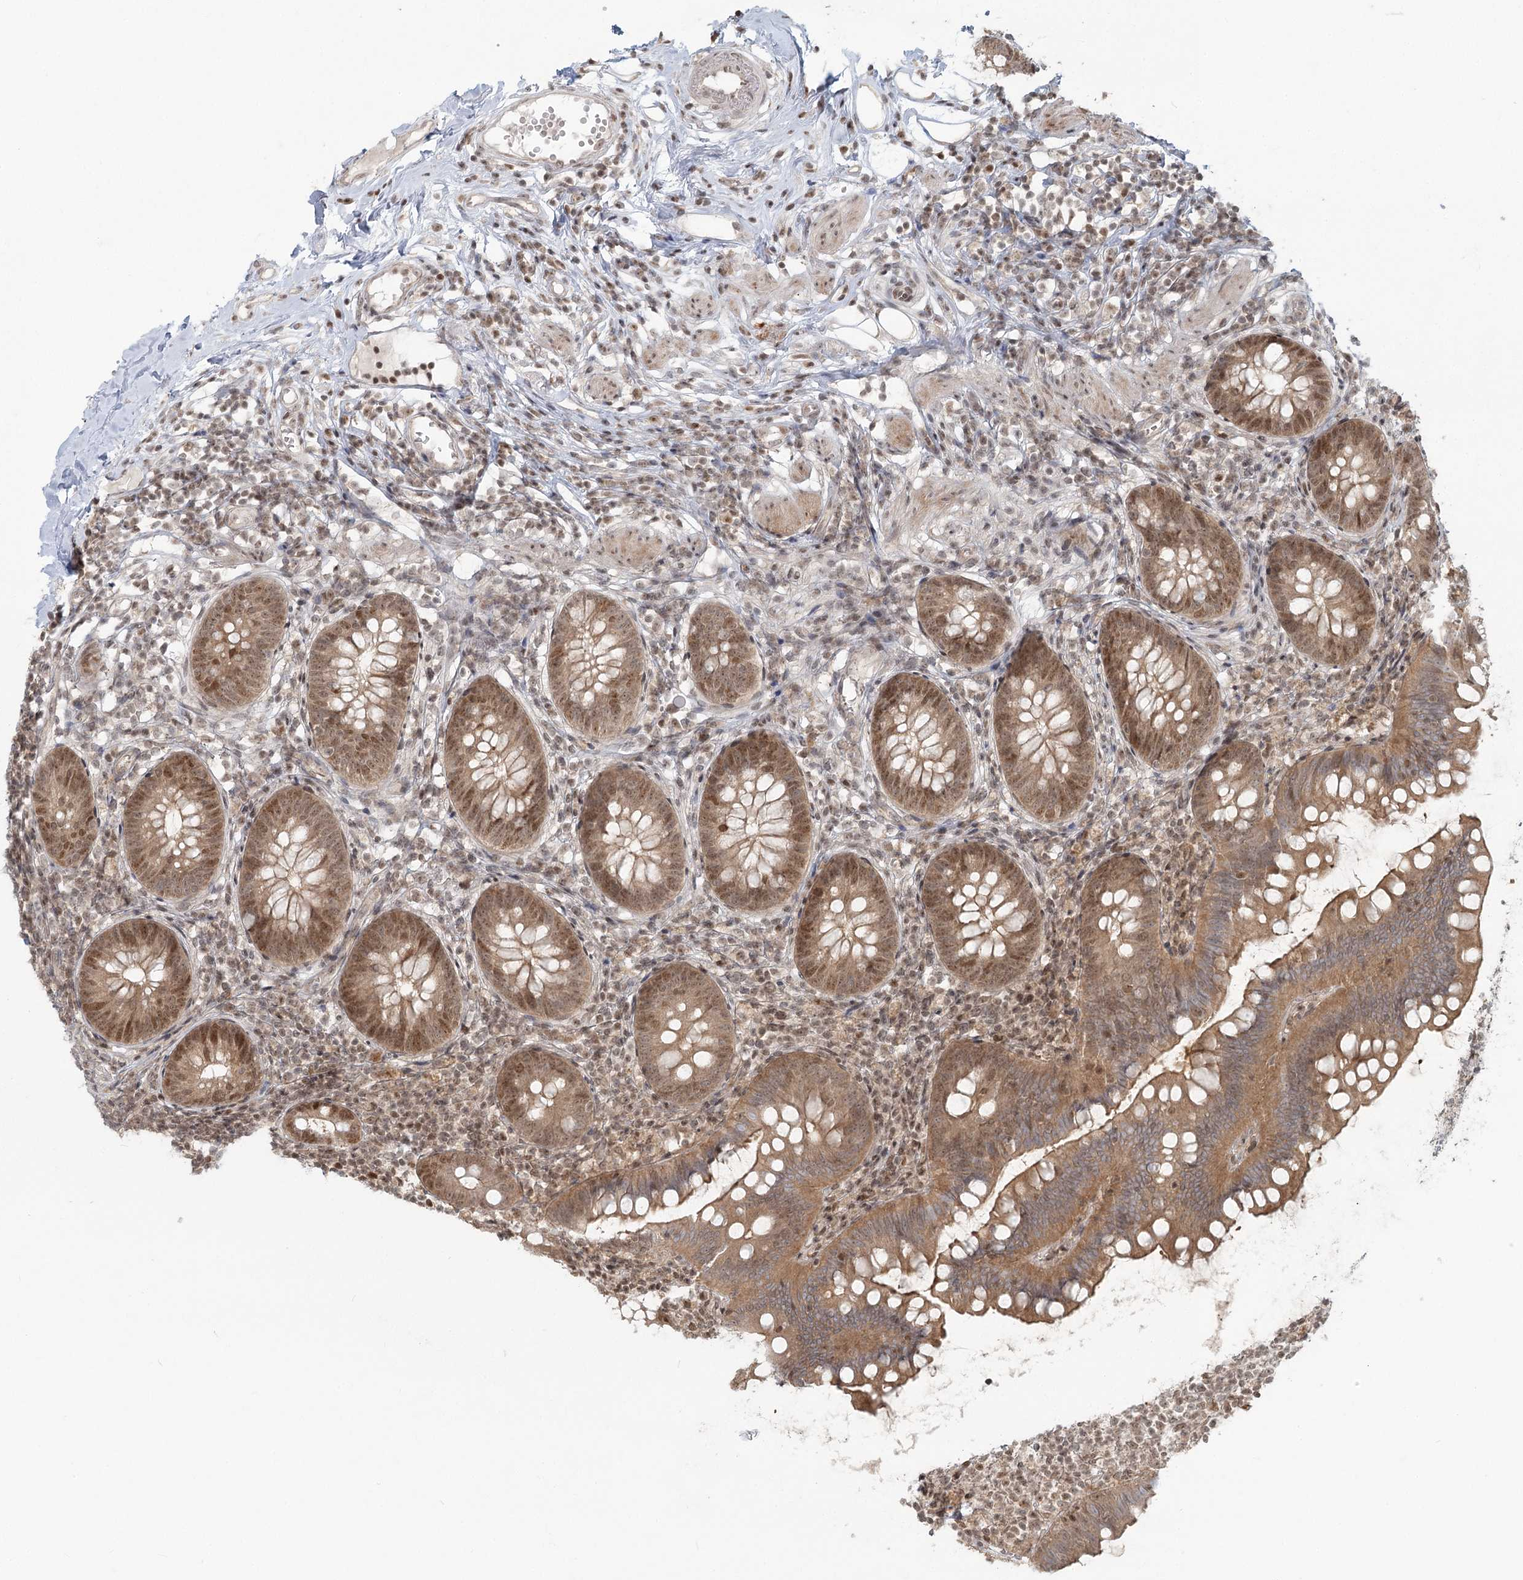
{"staining": {"intensity": "moderate", "quantity": ">75%", "location": "cytoplasmic/membranous,nuclear"}, "tissue": "appendix", "cell_type": "Glandular cells", "image_type": "normal", "snomed": [{"axis": "morphology", "description": "Normal tissue, NOS"}, {"axis": "topography", "description": "Appendix"}], "caption": "Protein positivity by immunohistochemistry demonstrates moderate cytoplasmic/membranous,nuclear staining in approximately >75% of glandular cells in unremarkable appendix.", "gene": "R3HCC1L", "patient": {"sex": "female", "age": 62}}